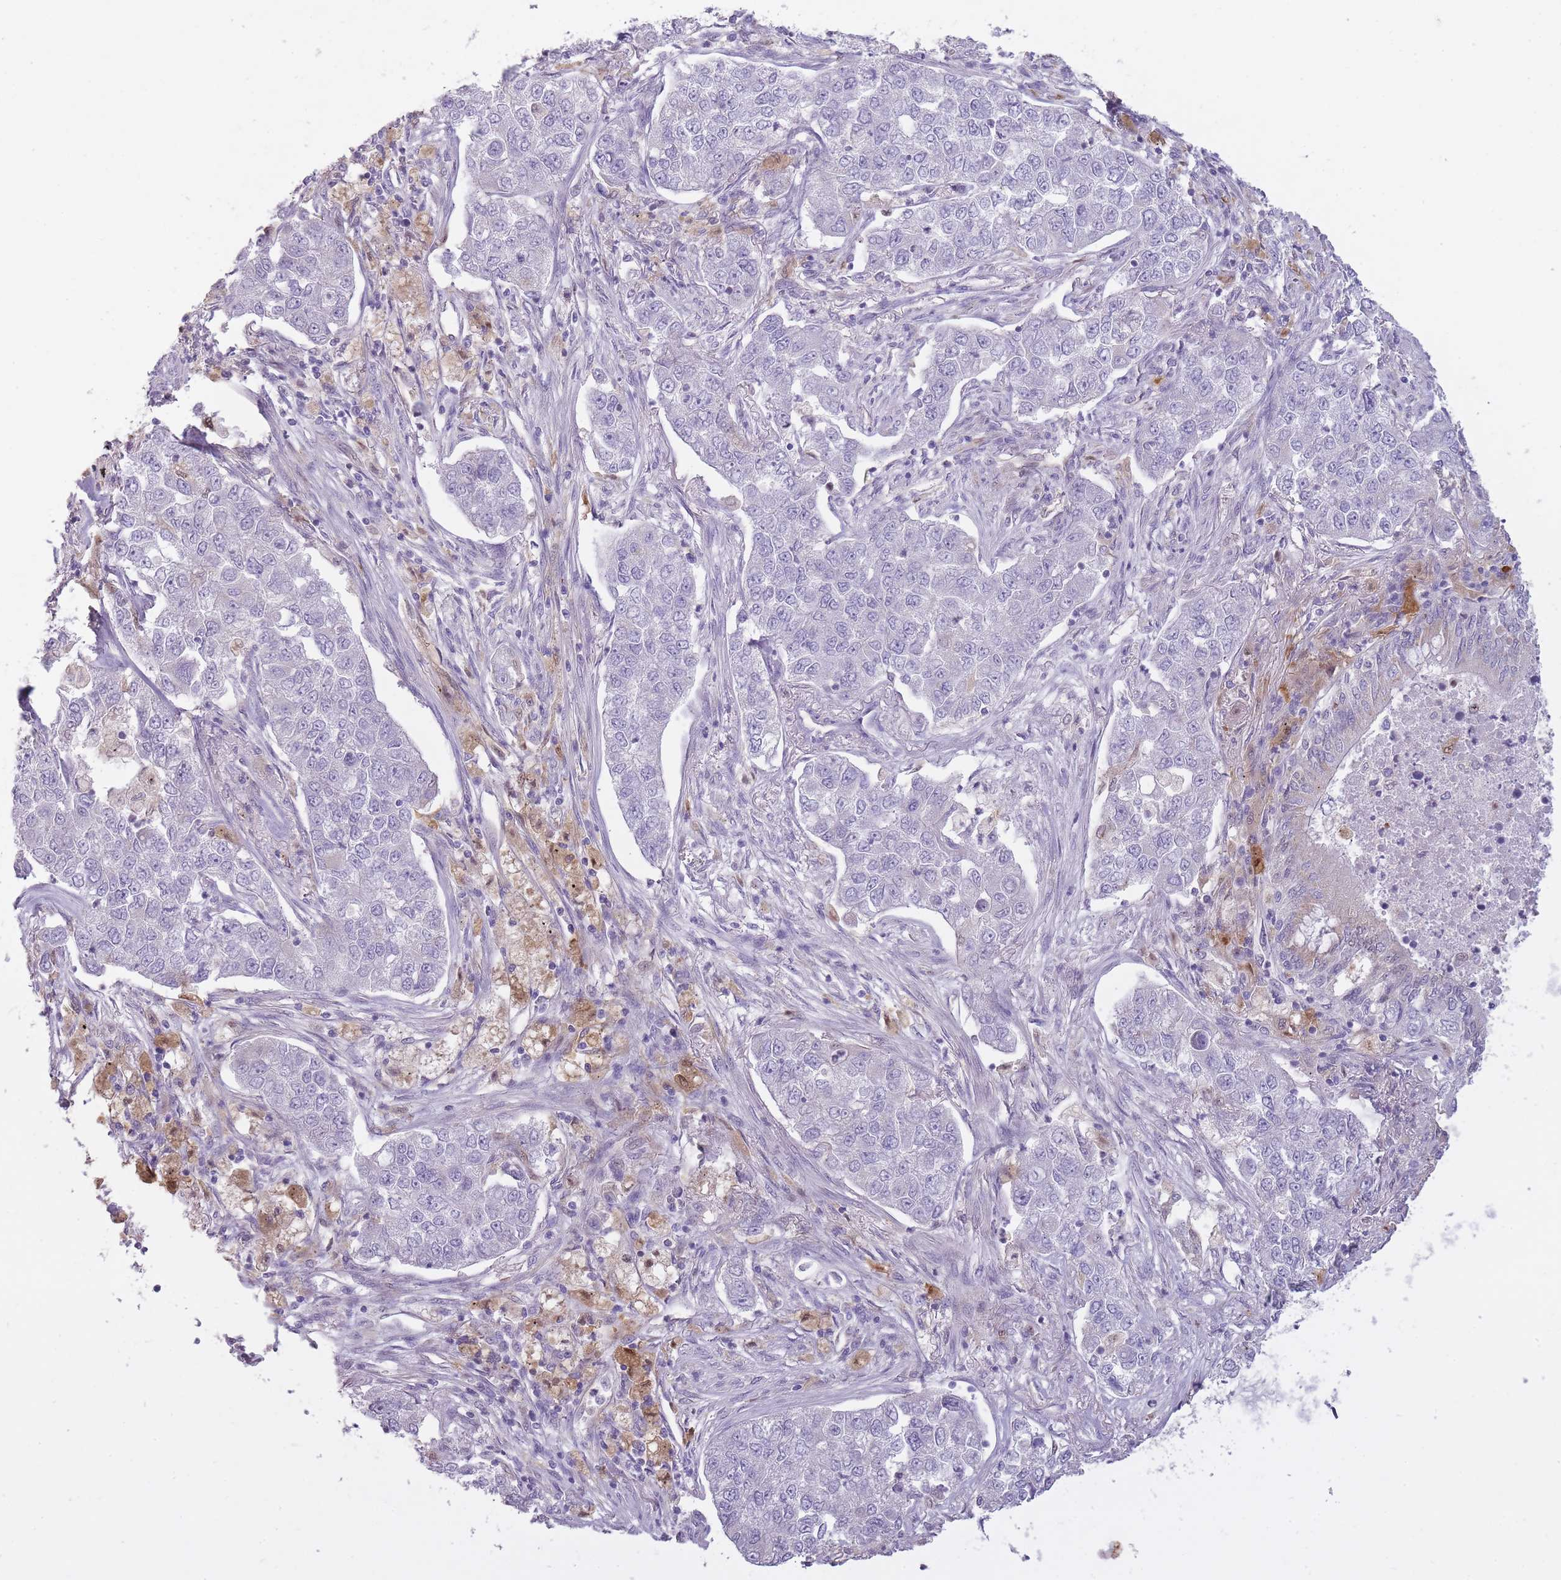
{"staining": {"intensity": "negative", "quantity": "none", "location": "none"}, "tissue": "lung cancer", "cell_type": "Tumor cells", "image_type": "cancer", "snomed": [{"axis": "morphology", "description": "Squamous cell carcinoma, NOS"}, {"axis": "topography", "description": "Lung"}], "caption": "Human lung cancer stained for a protein using immunohistochemistry displays no expression in tumor cells.", "gene": "LGALS9", "patient": {"sex": "male", "age": 74}}